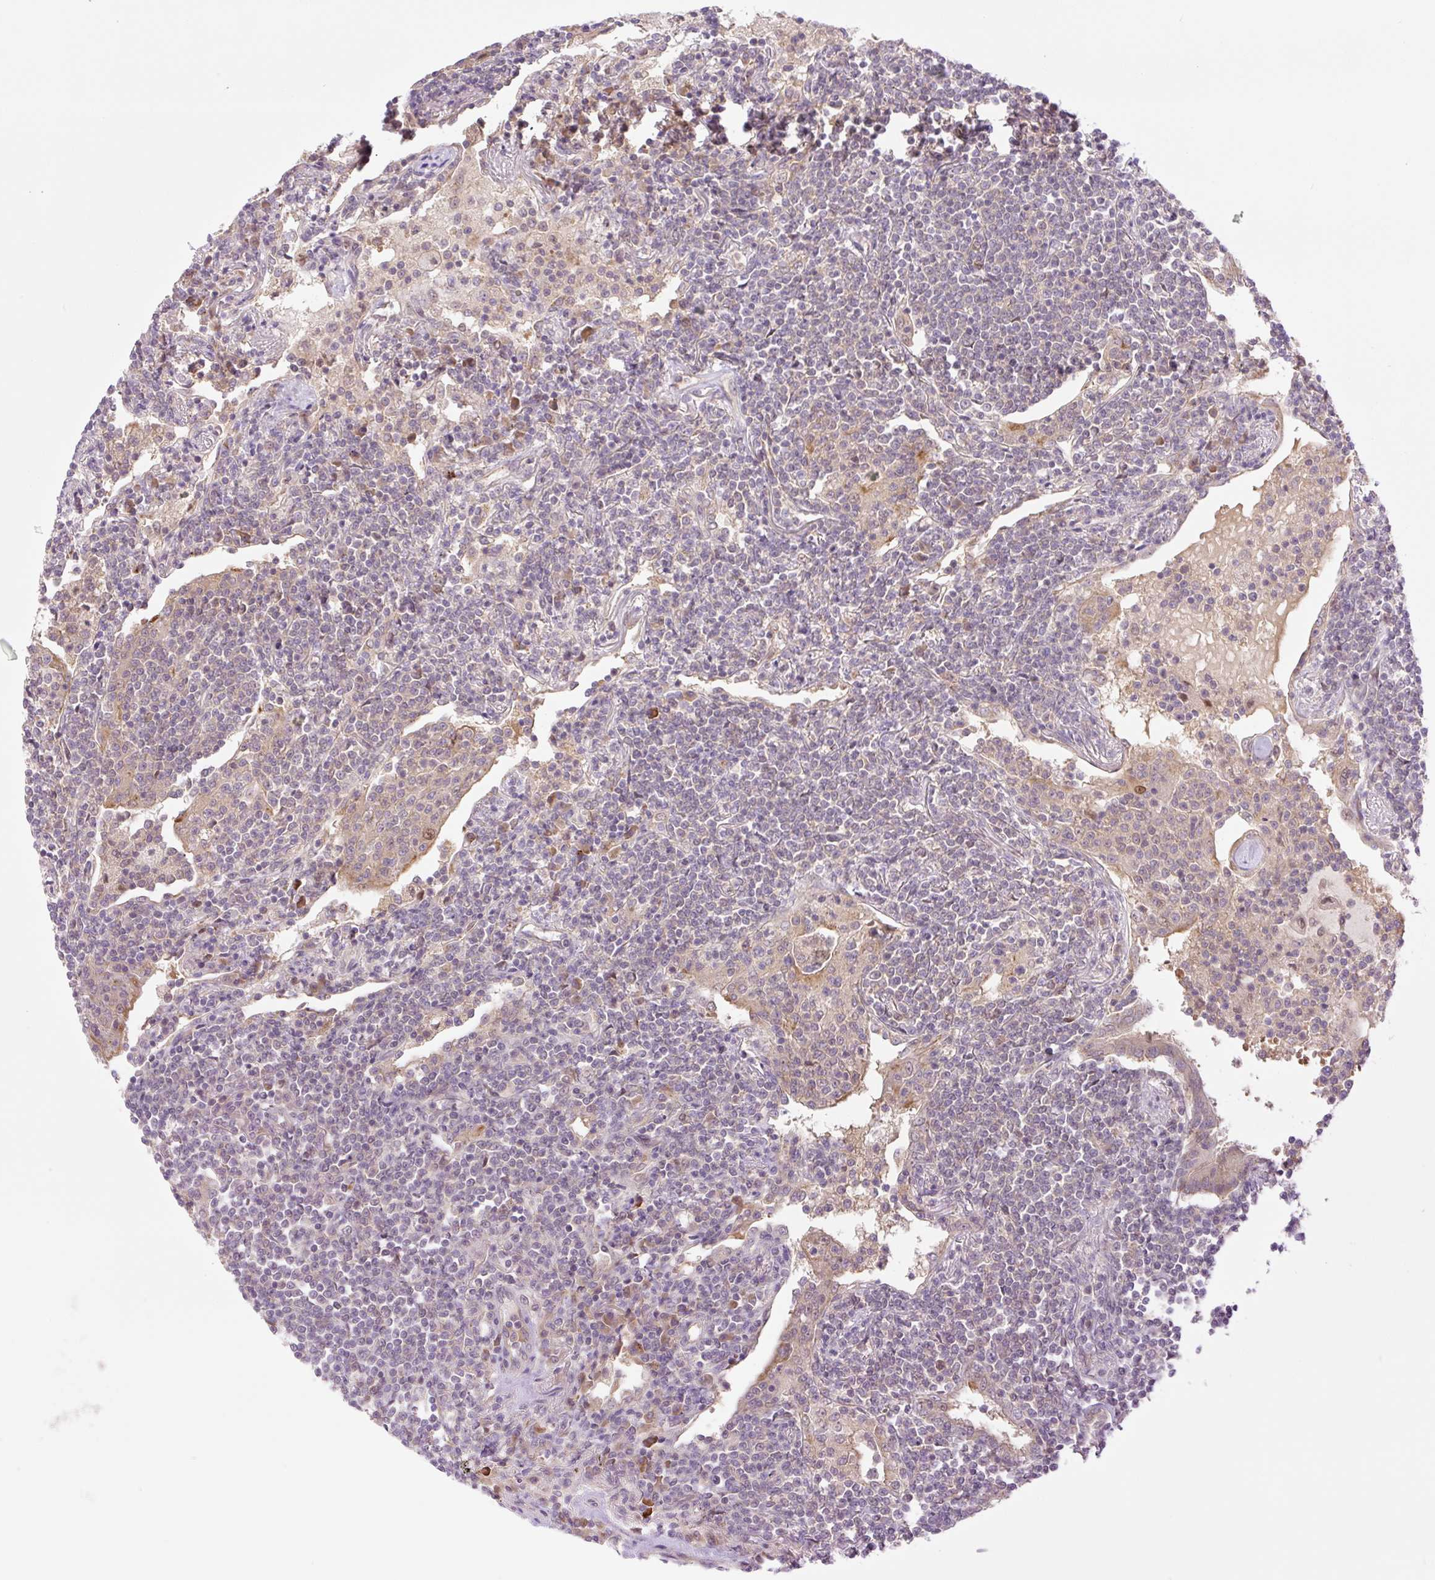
{"staining": {"intensity": "weak", "quantity": "<25%", "location": "cytoplasmic/membranous,nuclear"}, "tissue": "lymphoma", "cell_type": "Tumor cells", "image_type": "cancer", "snomed": [{"axis": "morphology", "description": "Malignant lymphoma, non-Hodgkin's type, Low grade"}, {"axis": "topography", "description": "Lung"}], "caption": "Tumor cells are negative for brown protein staining in lymphoma.", "gene": "VPS25", "patient": {"sex": "female", "age": 71}}